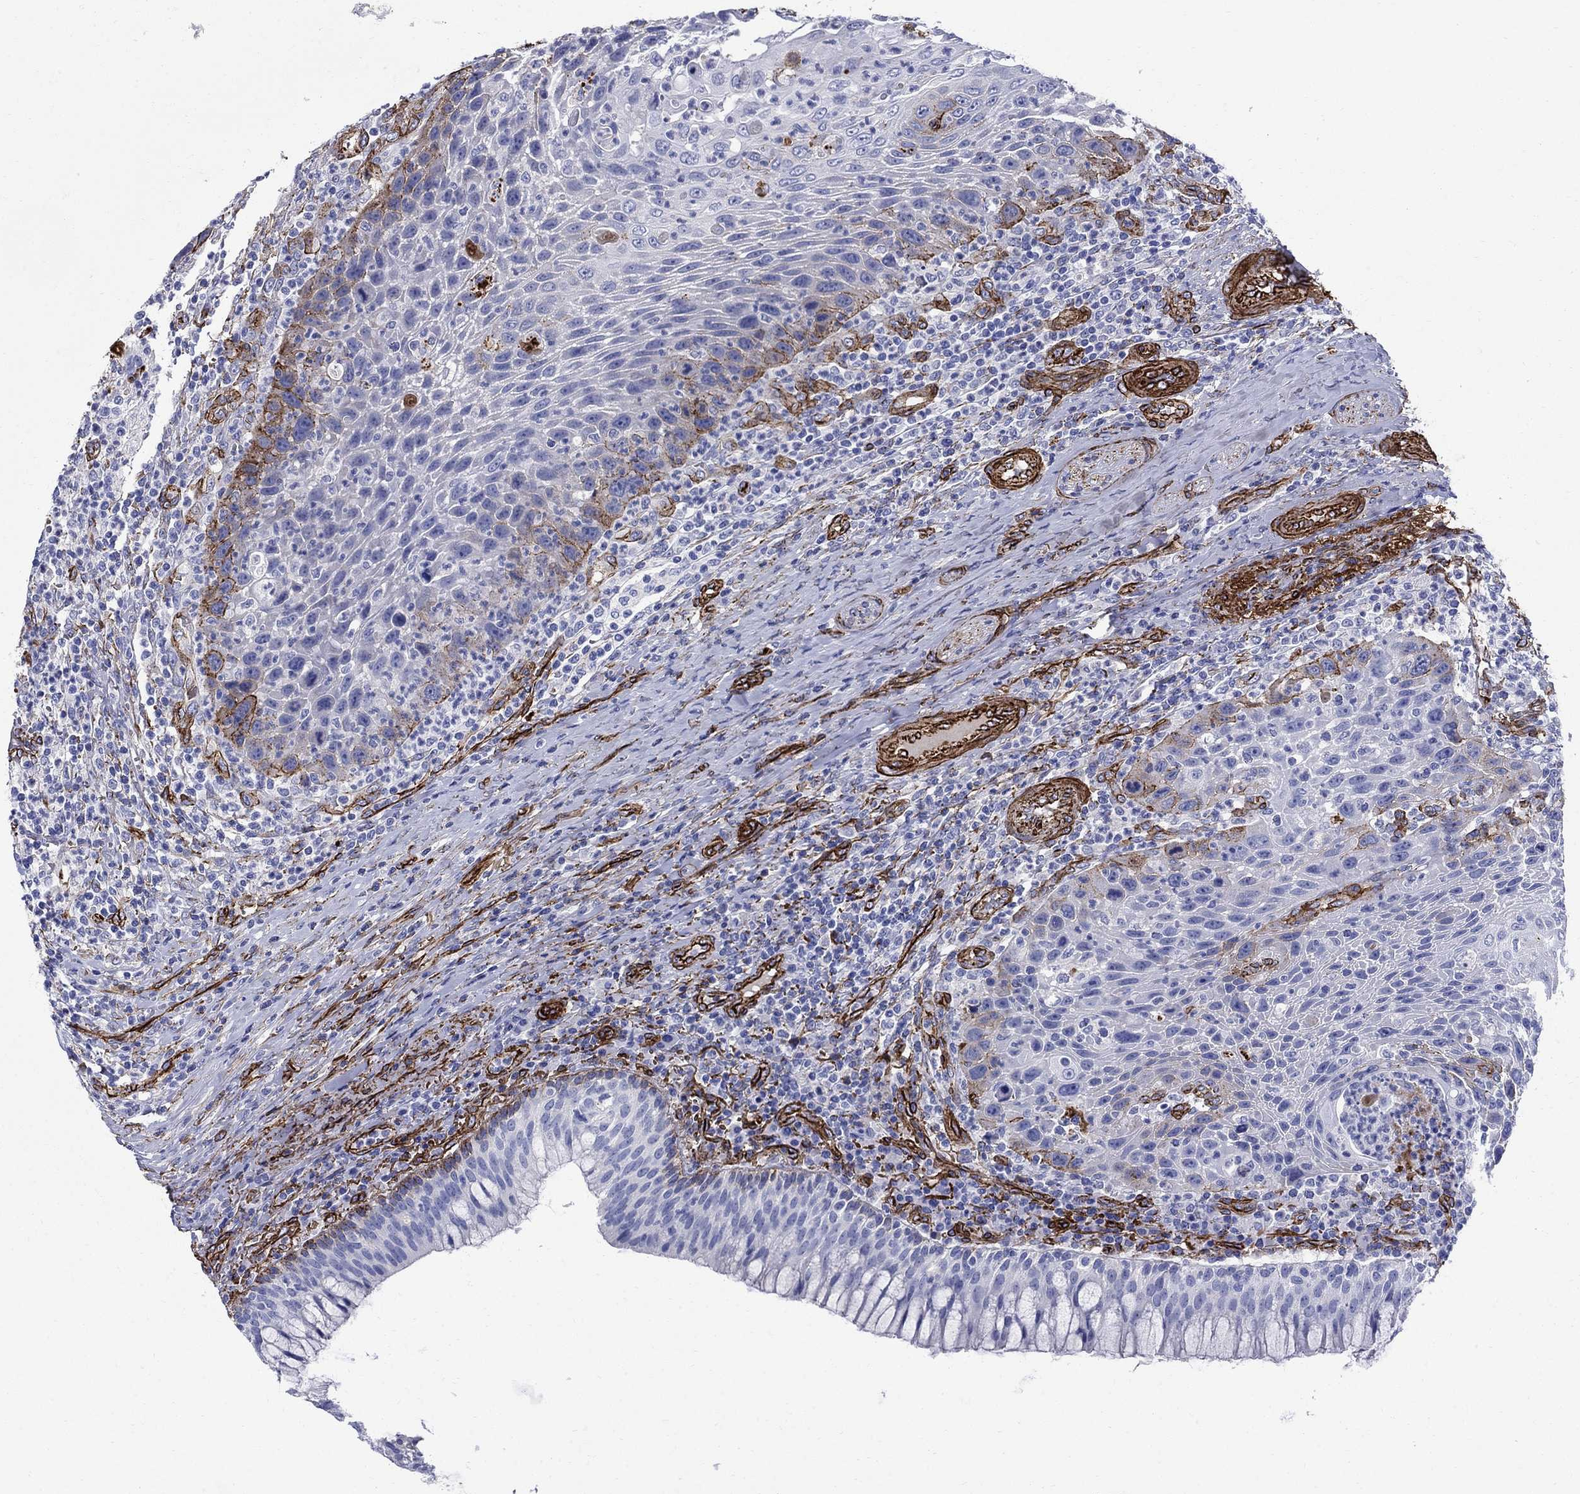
{"staining": {"intensity": "negative", "quantity": "none", "location": "none"}, "tissue": "head and neck cancer", "cell_type": "Tumor cells", "image_type": "cancer", "snomed": [{"axis": "morphology", "description": "Squamous cell carcinoma, NOS"}, {"axis": "topography", "description": "Head-Neck"}], "caption": "The photomicrograph demonstrates no staining of tumor cells in head and neck cancer. Brightfield microscopy of immunohistochemistry stained with DAB (3,3'-diaminobenzidine) (brown) and hematoxylin (blue), captured at high magnification.", "gene": "VTN", "patient": {"sex": "male", "age": 69}}